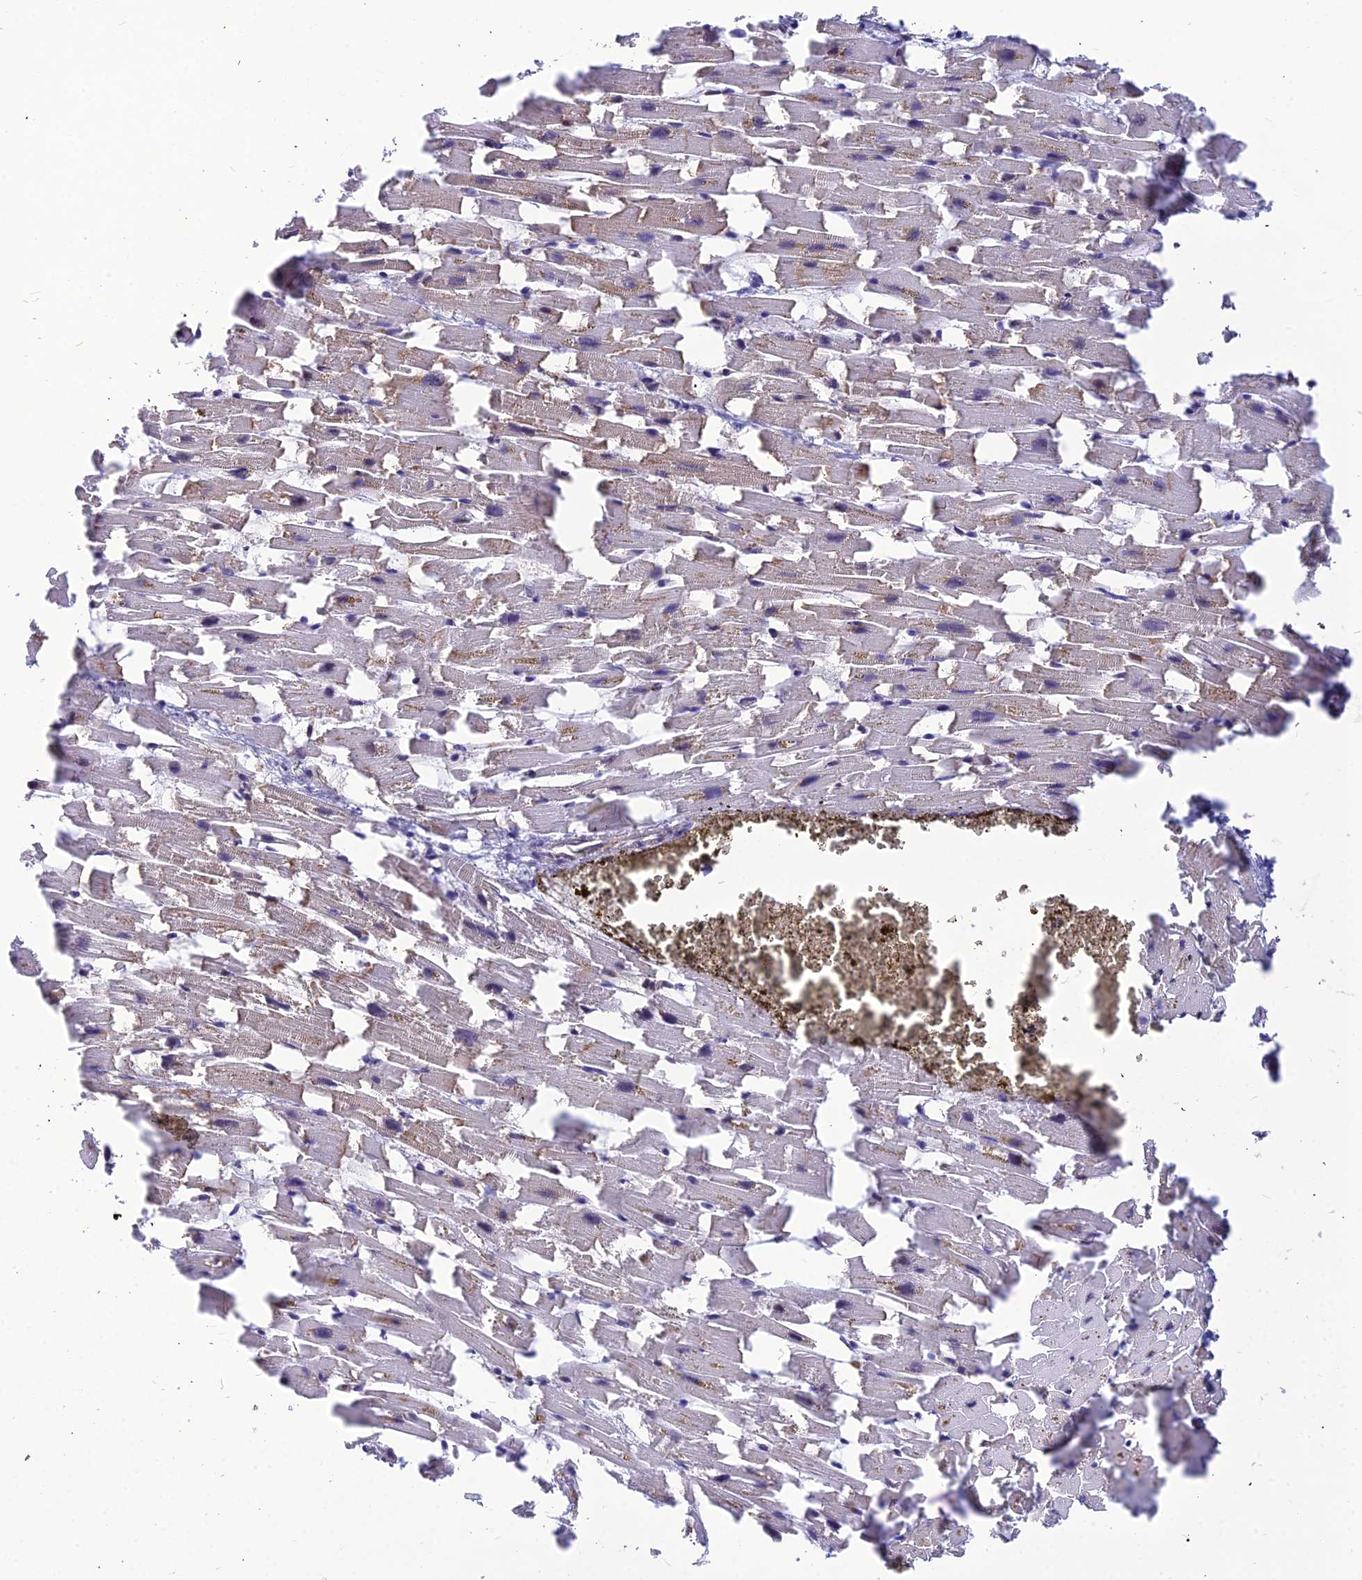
{"staining": {"intensity": "moderate", "quantity": "<25%", "location": "cytoplasmic/membranous"}, "tissue": "heart muscle", "cell_type": "Cardiomyocytes", "image_type": "normal", "snomed": [{"axis": "morphology", "description": "Normal tissue, NOS"}, {"axis": "topography", "description": "Heart"}], "caption": "Brown immunohistochemical staining in unremarkable human heart muscle reveals moderate cytoplasmic/membranous staining in about <25% of cardiomyocytes.", "gene": "ASPHD1", "patient": {"sex": "female", "age": 64}}